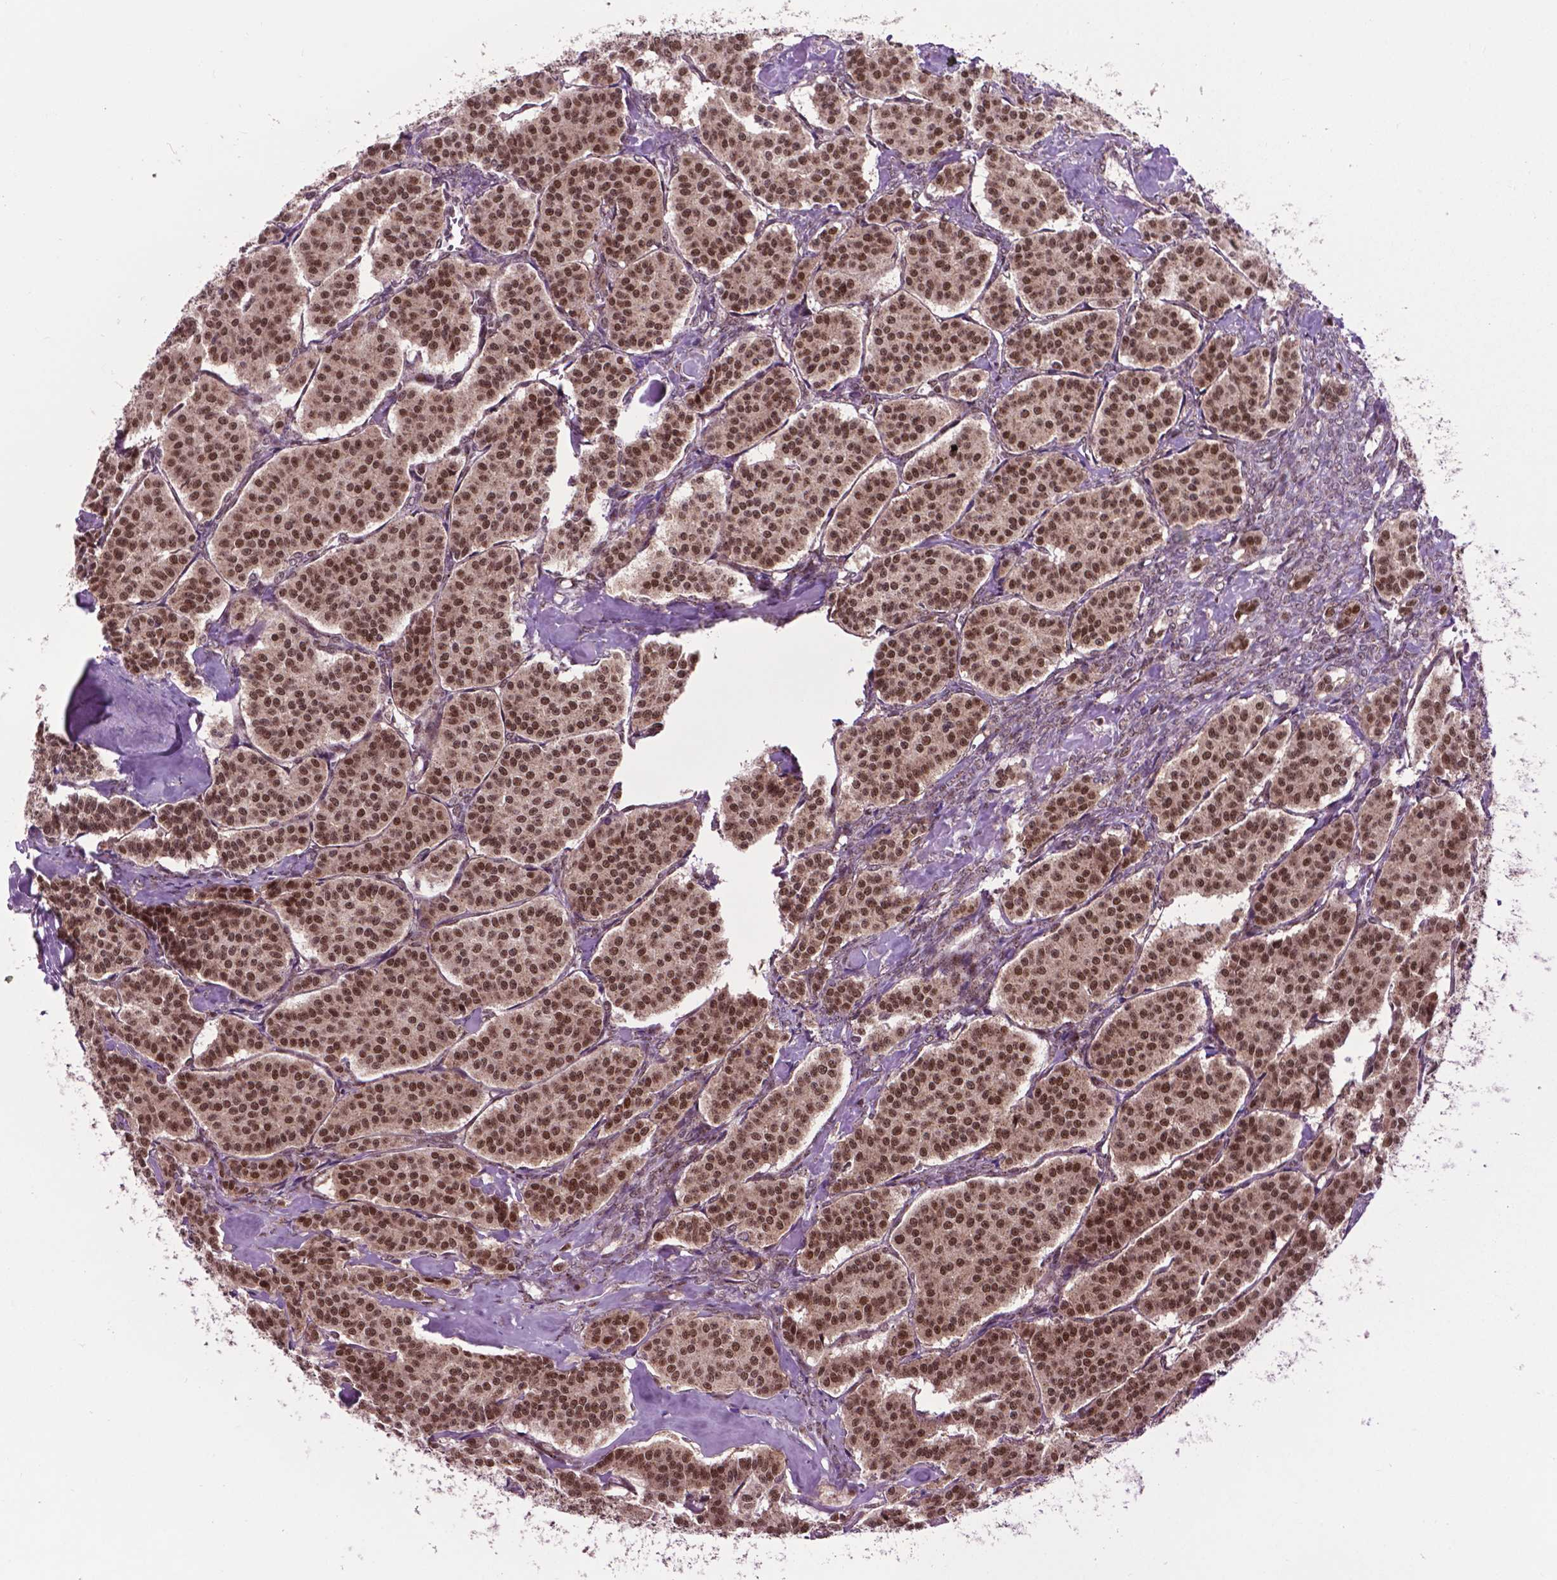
{"staining": {"intensity": "strong", "quantity": ">75%", "location": "nuclear"}, "tissue": "carcinoid", "cell_type": "Tumor cells", "image_type": "cancer", "snomed": [{"axis": "morphology", "description": "Carcinoid, malignant, NOS"}, {"axis": "topography", "description": "Lung"}], "caption": "A brown stain shows strong nuclear expression of a protein in carcinoid tumor cells.", "gene": "EAF1", "patient": {"sex": "female", "age": 46}}